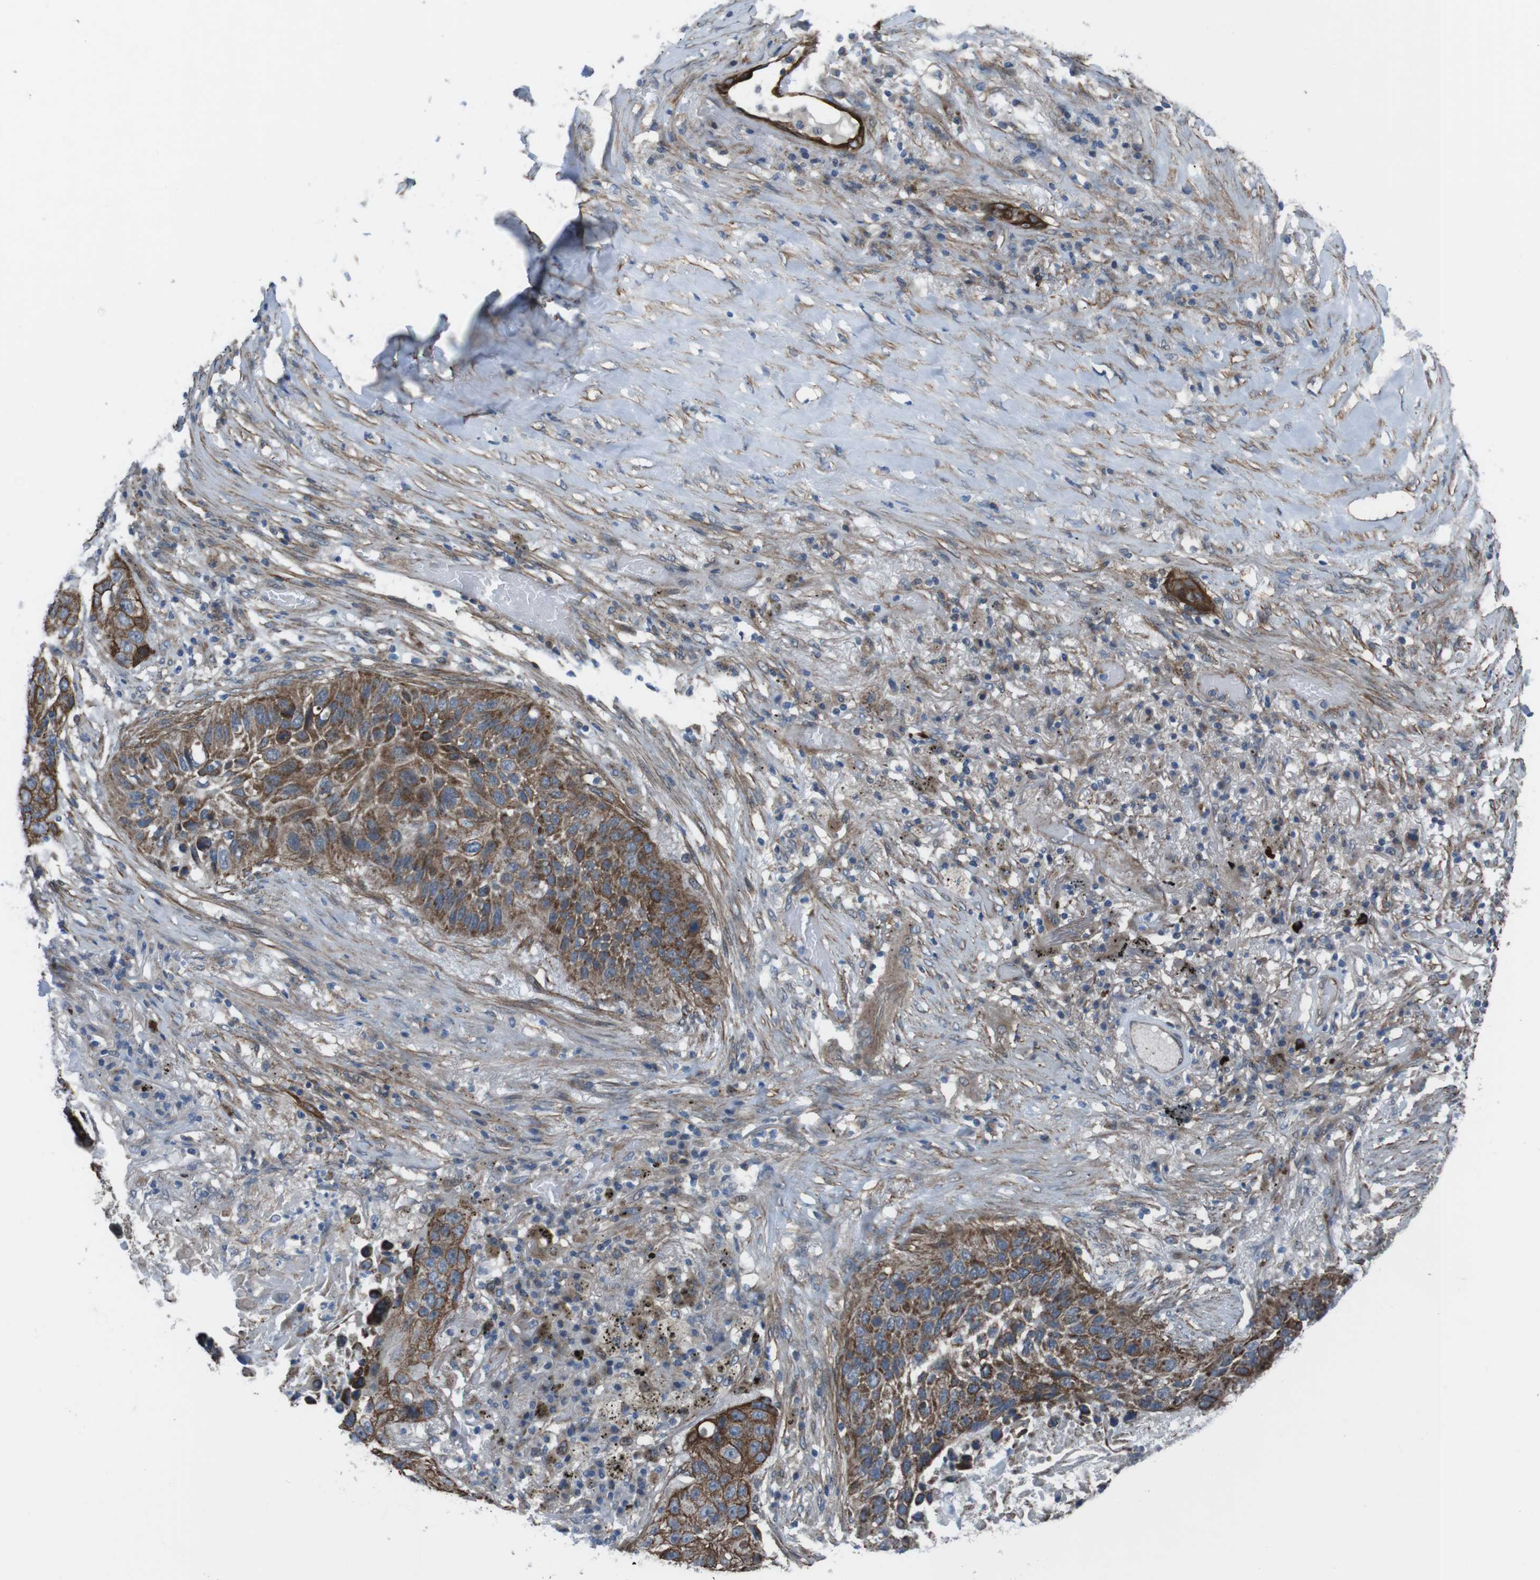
{"staining": {"intensity": "moderate", "quantity": ">75%", "location": "cytoplasmic/membranous"}, "tissue": "lung cancer", "cell_type": "Tumor cells", "image_type": "cancer", "snomed": [{"axis": "morphology", "description": "Squamous cell carcinoma, NOS"}, {"axis": "topography", "description": "Lung"}], "caption": "Lung cancer (squamous cell carcinoma) tissue reveals moderate cytoplasmic/membranous expression in about >75% of tumor cells, visualized by immunohistochemistry.", "gene": "FAM174B", "patient": {"sex": "male", "age": 57}}